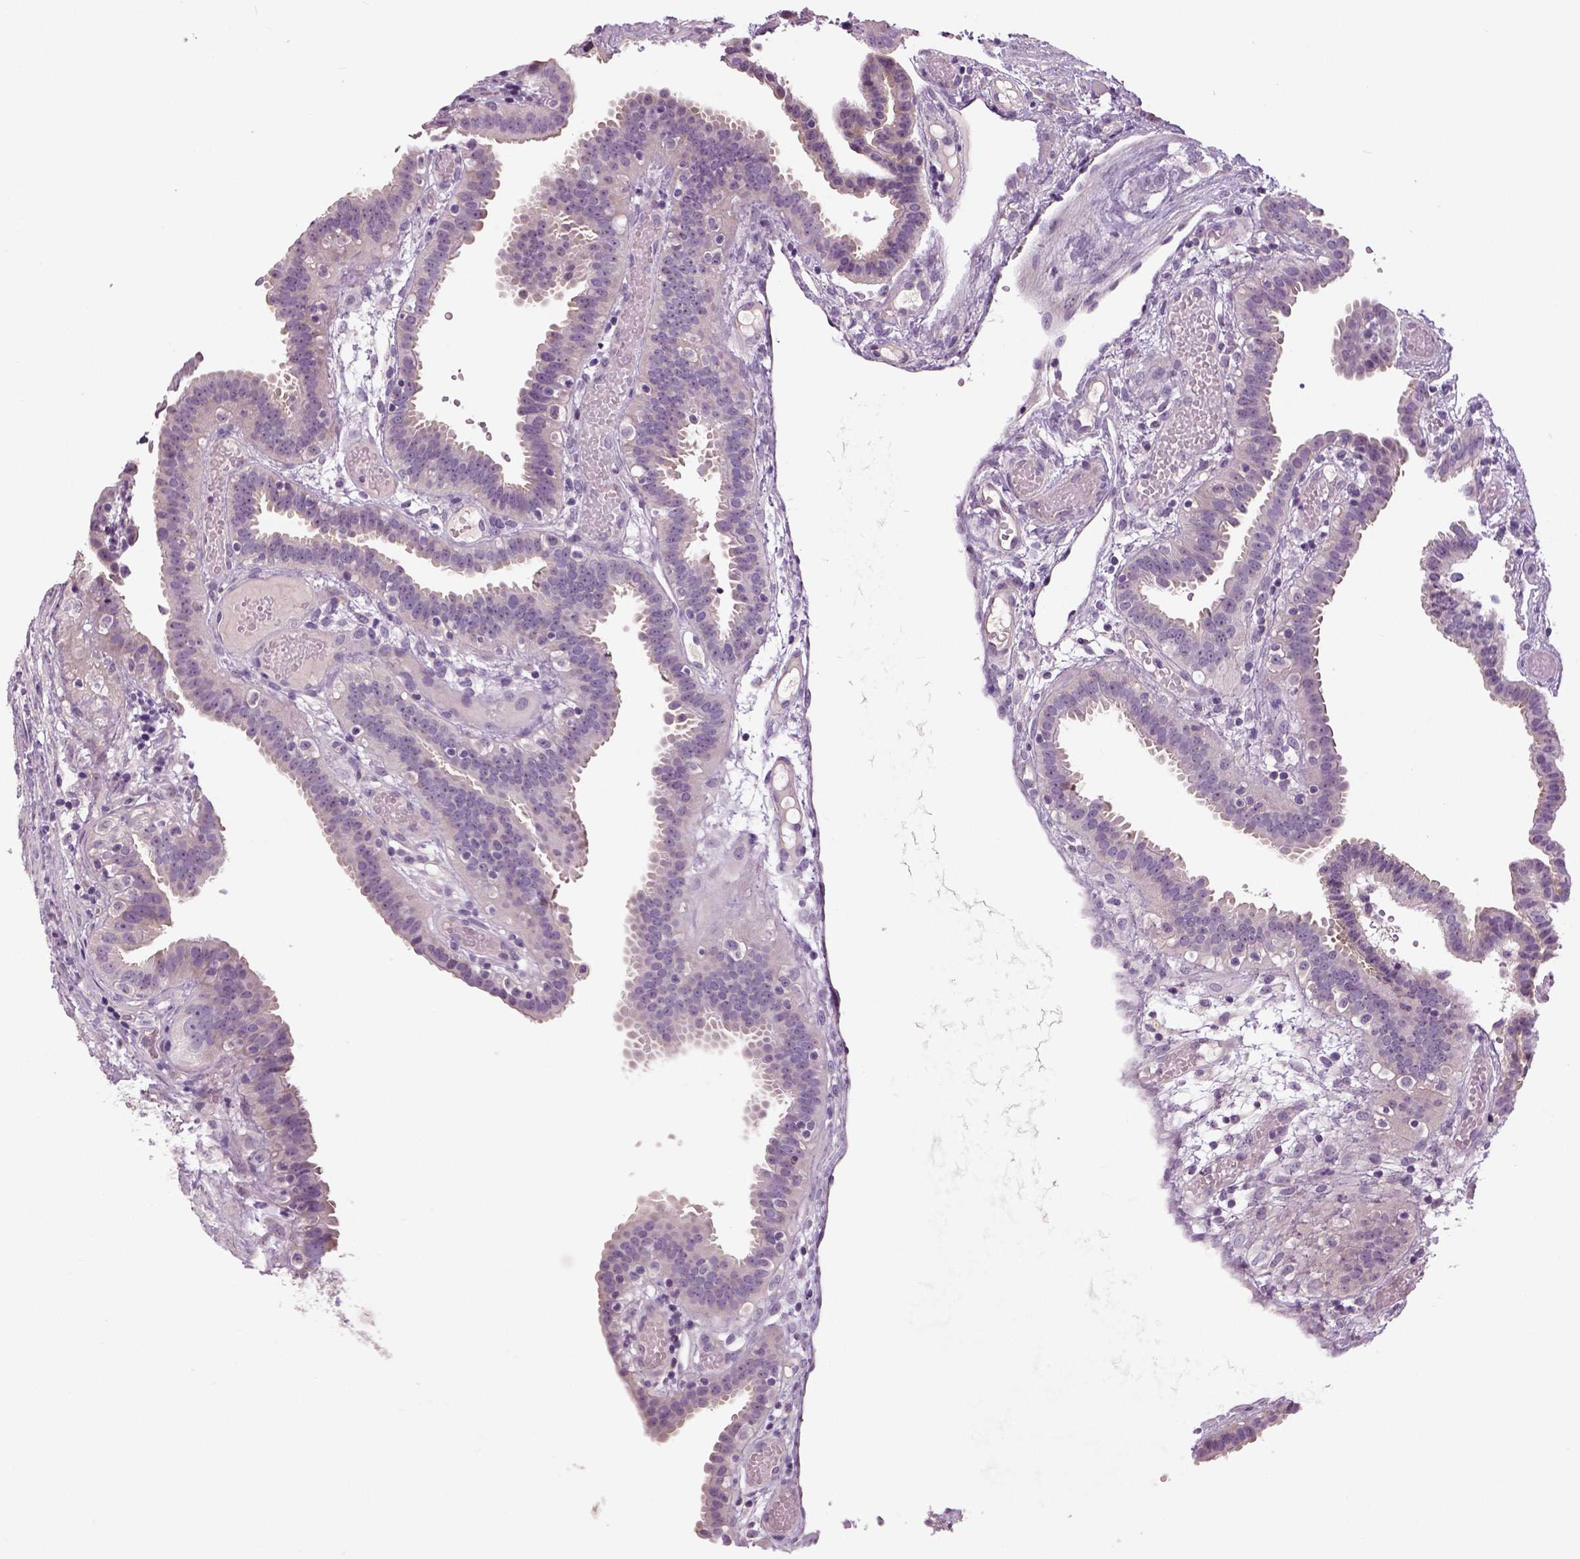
{"staining": {"intensity": "negative", "quantity": "none", "location": "none"}, "tissue": "fallopian tube", "cell_type": "Glandular cells", "image_type": "normal", "snomed": [{"axis": "morphology", "description": "Normal tissue, NOS"}, {"axis": "topography", "description": "Fallopian tube"}], "caption": "Image shows no protein positivity in glandular cells of unremarkable fallopian tube. (Brightfield microscopy of DAB (3,3'-diaminobenzidine) IHC at high magnification).", "gene": "NECAB1", "patient": {"sex": "female", "age": 37}}